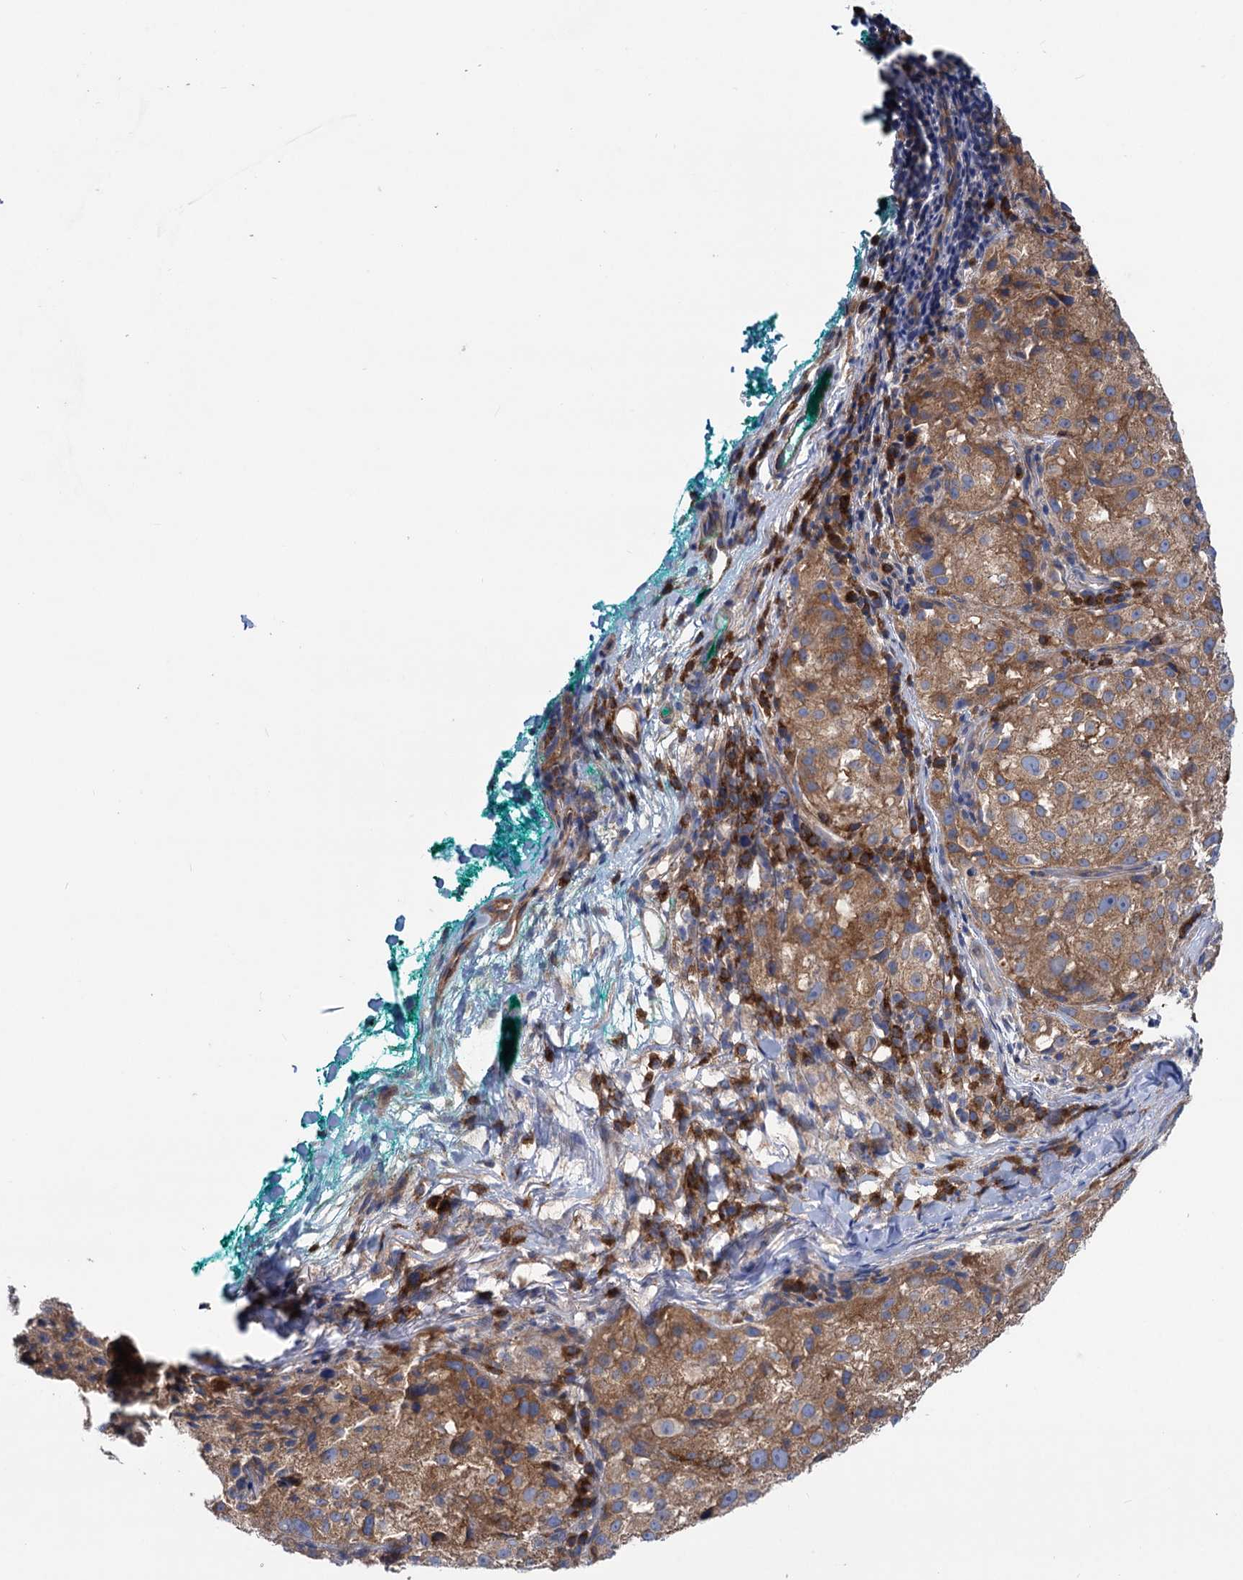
{"staining": {"intensity": "moderate", "quantity": ">75%", "location": "cytoplasmic/membranous"}, "tissue": "melanoma", "cell_type": "Tumor cells", "image_type": "cancer", "snomed": [{"axis": "morphology", "description": "Necrosis, NOS"}, {"axis": "morphology", "description": "Malignant melanoma, NOS"}, {"axis": "topography", "description": "Skin"}], "caption": "A high-resolution image shows IHC staining of malignant melanoma, which displays moderate cytoplasmic/membranous expression in approximately >75% of tumor cells.", "gene": "ZNRD2", "patient": {"sex": "female", "age": 87}}